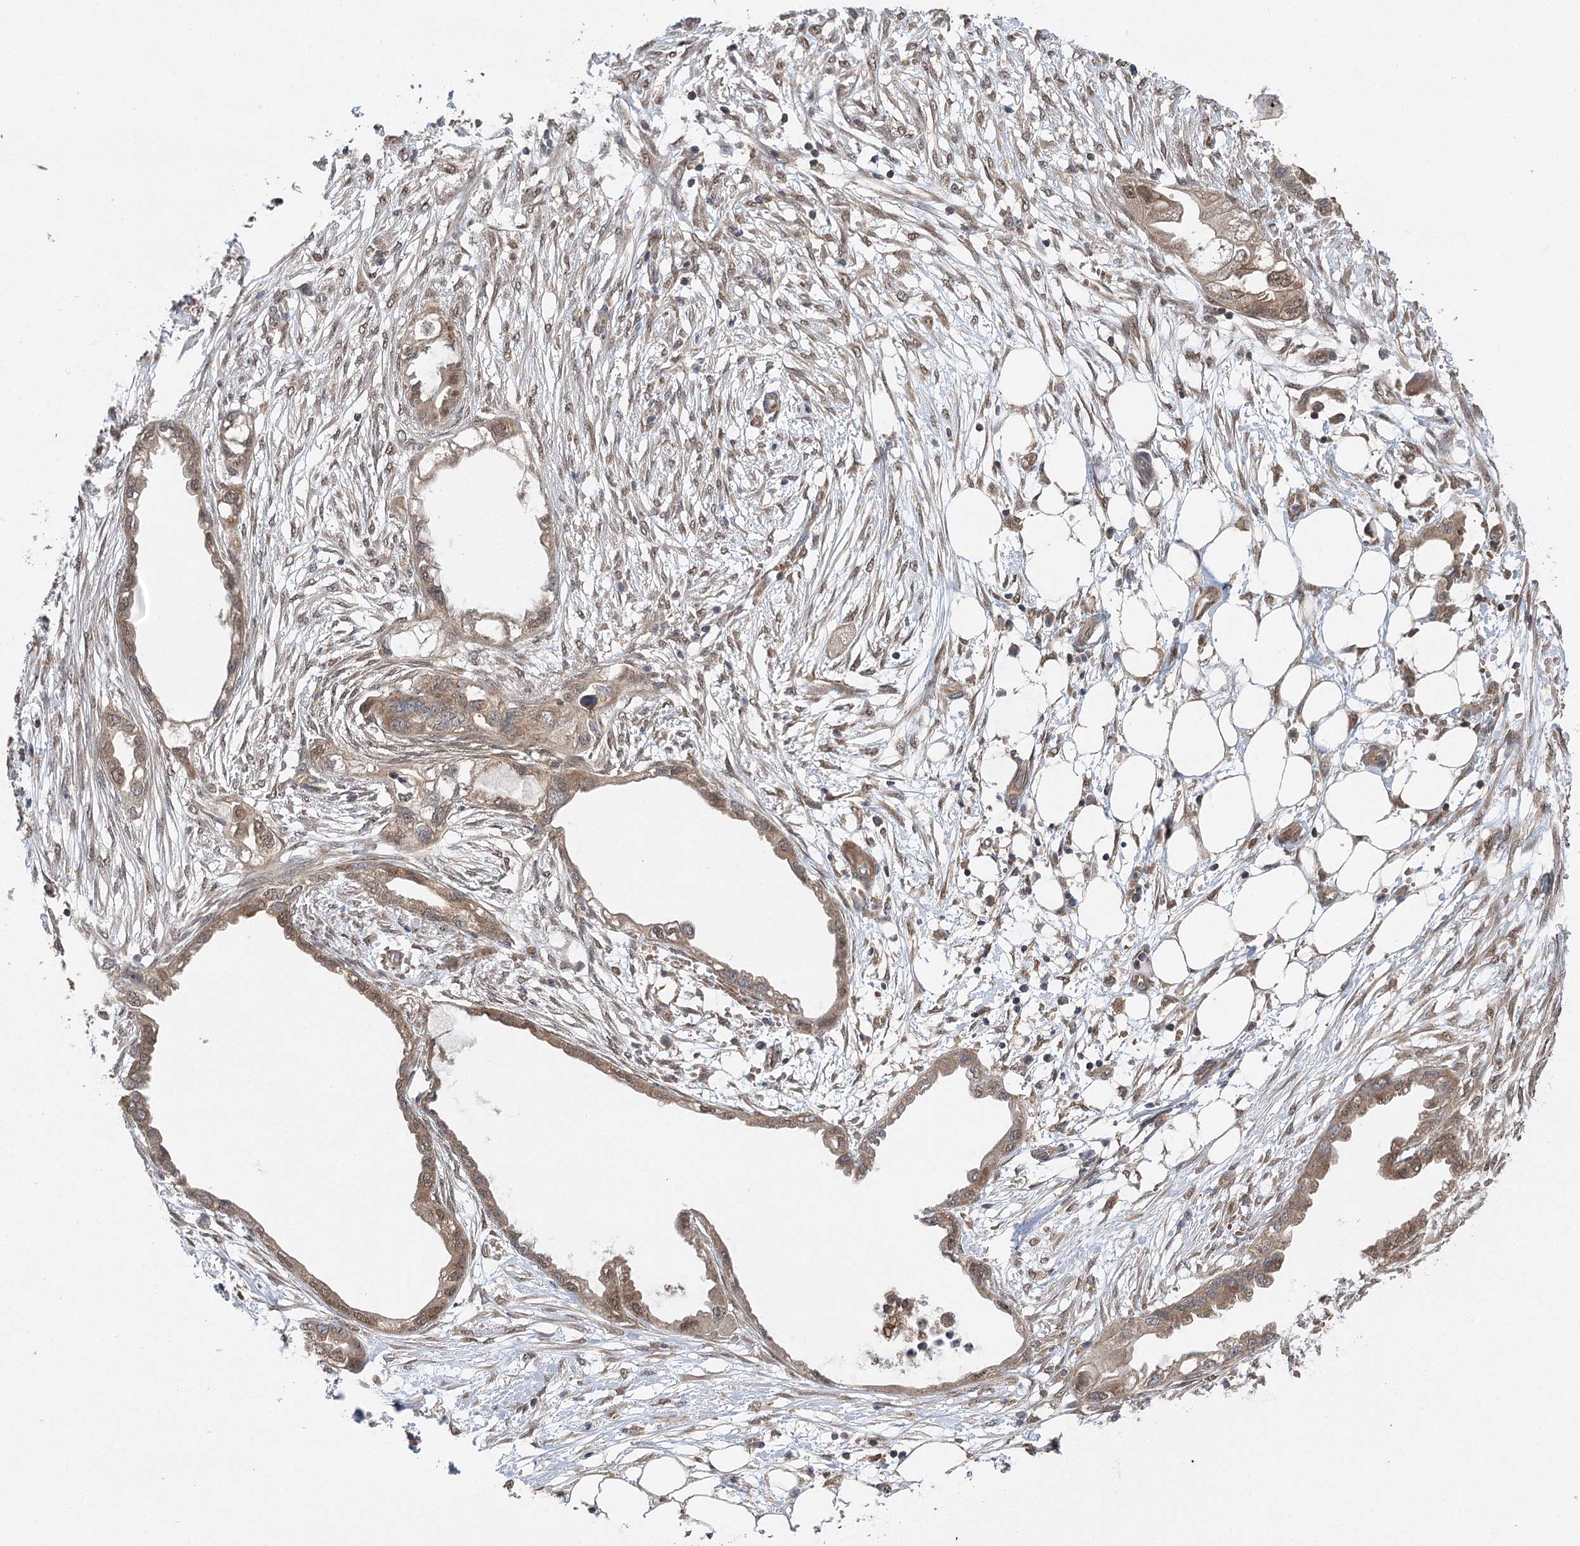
{"staining": {"intensity": "weak", "quantity": "25%-75%", "location": "cytoplasmic/membranous"}, "tissue": "endometrial cancer", "cell_type": "Tumor cells", "image_type": "cancer", "snomed": [{"axis": "morphology", "description": "Adenocarcinoma, NOS"}, {"axis": "morphology", "description": "Adenocarcinoma, metastatic, NOS"}, {"axis": "topography", "description": "Adipose tissue"}, {"axis": "topography", "description": "Endometrium"}], "caption": "Adenocarcinoma (endometrial) stained with a brown dye demonstrates weak cytoplasmic/membranous positive staining in about 25%-75% of tumor cells.", "gene": "C12orf4", "patient": {"sex": "female", "age": 67}}